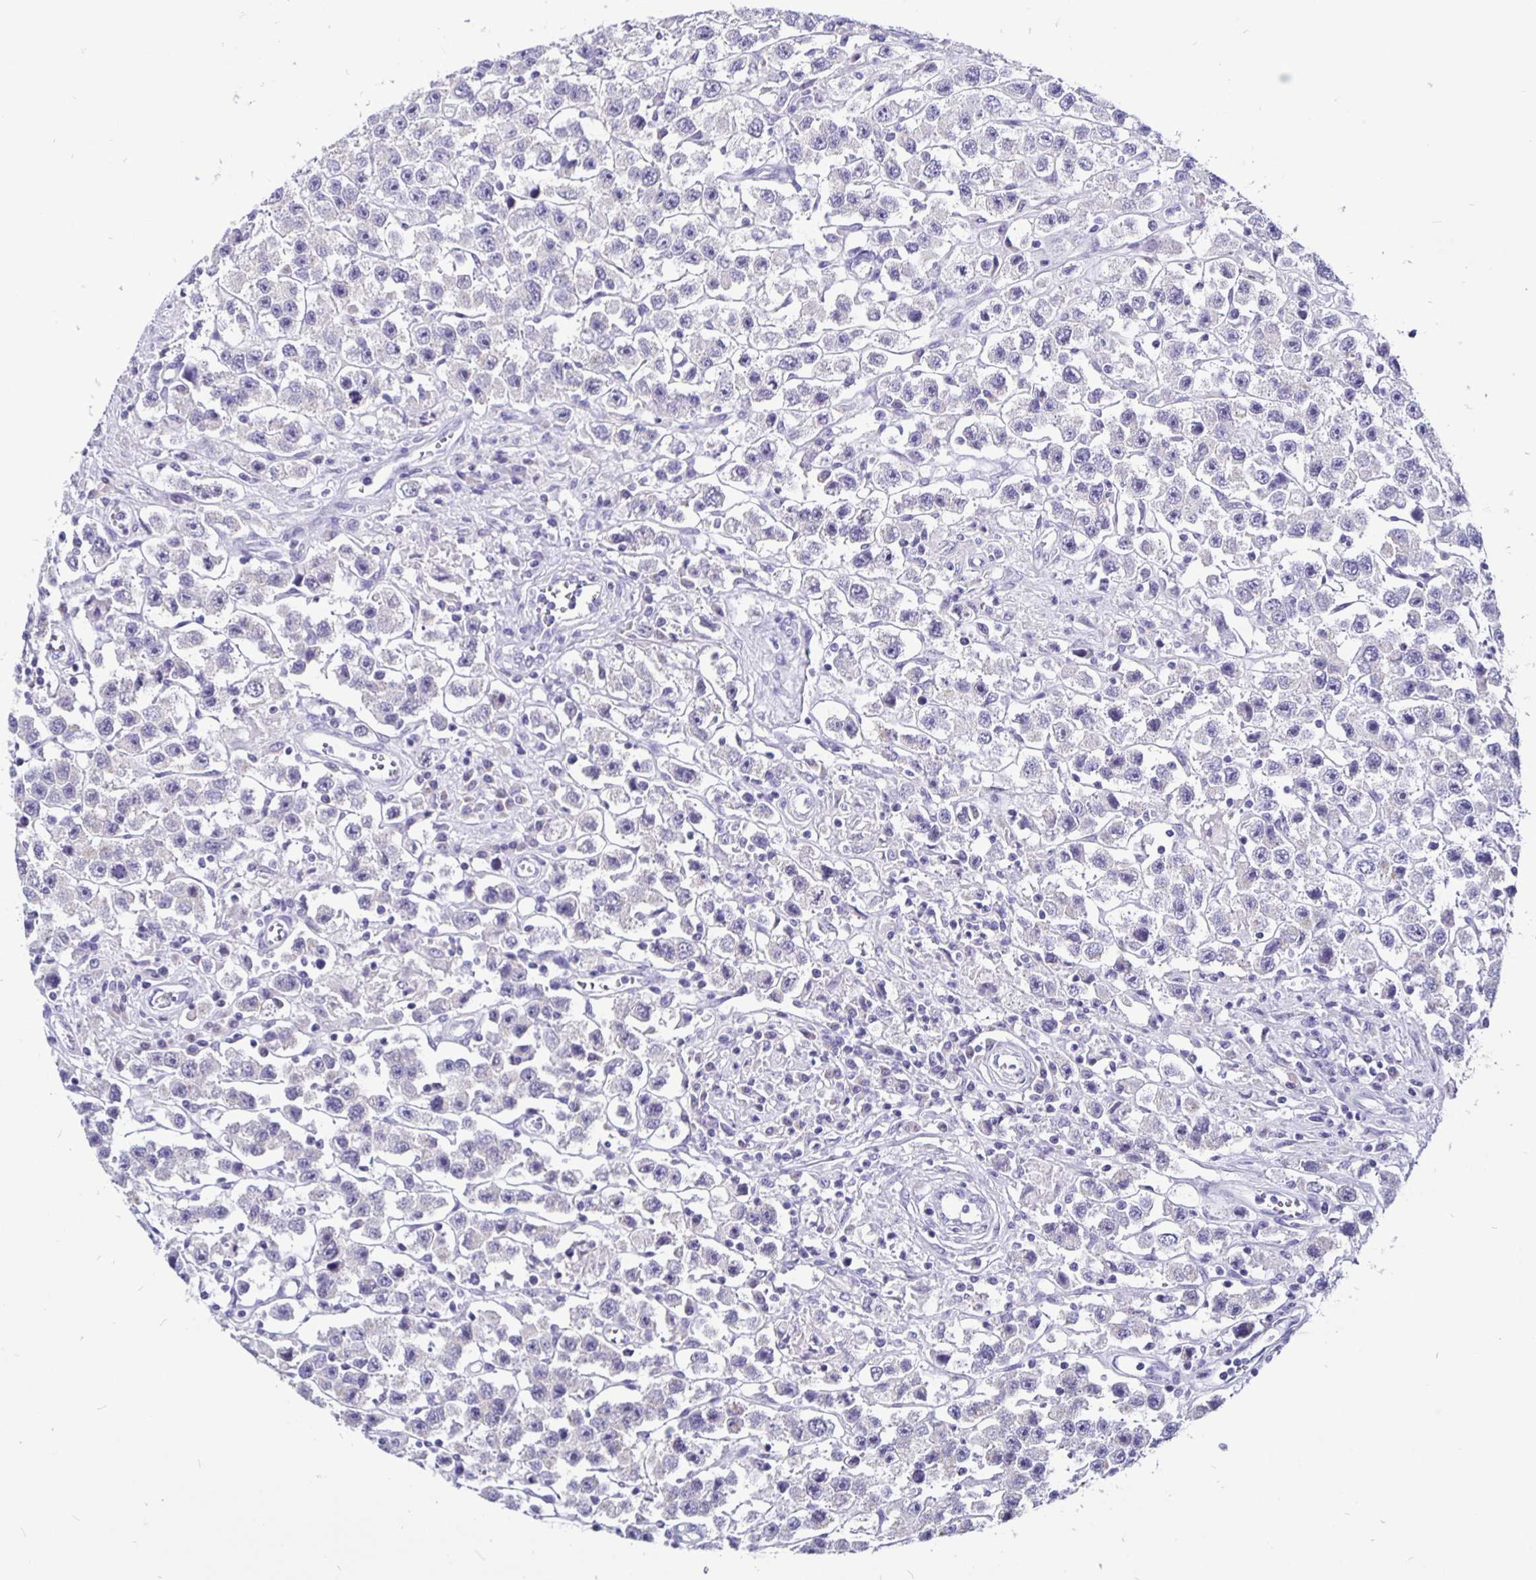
{"staining": {"intensity": "negative", "quantity": "none", "location": "none"}, "tissue": "testis cancer", "cell_type": "Tumor cells", "image_type": "cancer", "snomed": [{"axis": "morphology", "description": "Seminoma, NOS"}, {"axis": "topography", "description": "Testis"}], "caption": "Immunohistochemistry (IHC) of testis seminoma displays no staining in tumor cells.", "gene": "ODF3B", "patient": {"sex": "male", "age": 45}}